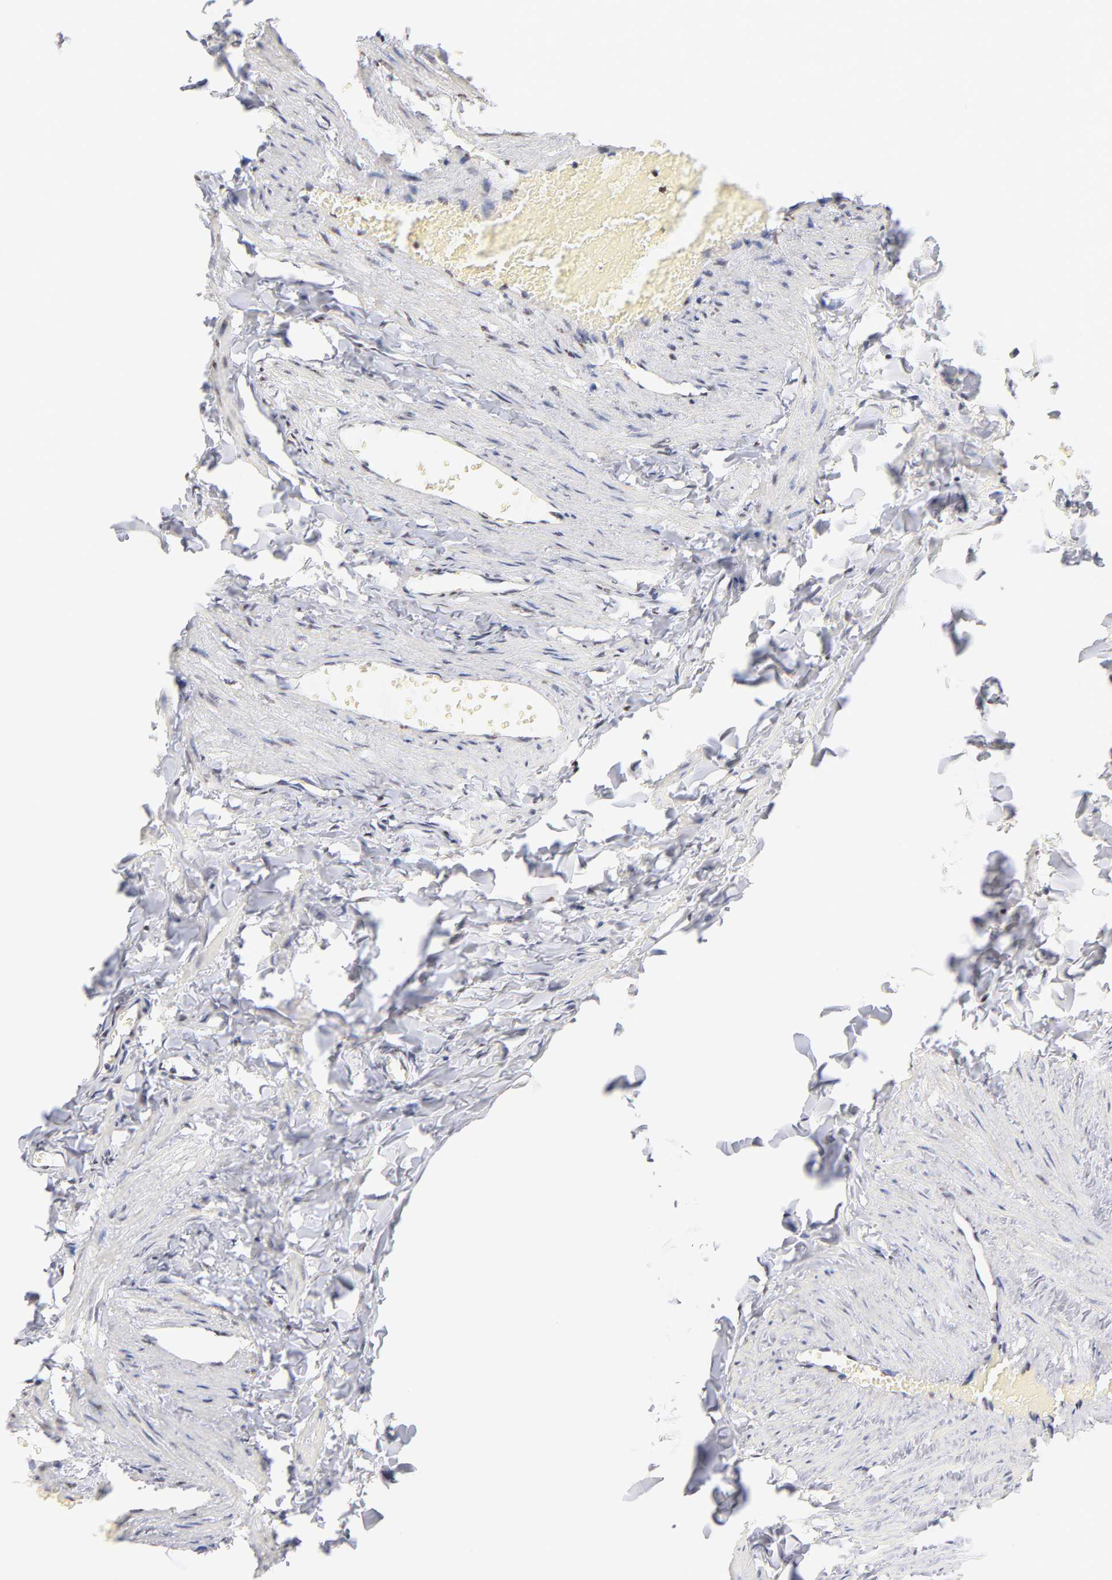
{"staining": {"intensity": "moderate", "quantity": ">75%", "location": "nuclear"}, "tissue": "adipose tissue", "cell_type": "Adipocytes", "image_type": "normal", "snomed": [{"axis": "morphology", "description": "Normal tissue, NOS"}, {"axis": "topography", "description": "Vascular tissue"}], "caption": "A medium amount of moderate nuclear expression is identified in about >75% of adipocytes in benign adipose tissue. Nuclei are stained in blue.", "gene": "RTL4", "patient": {"sex": "male", "age": 41}}